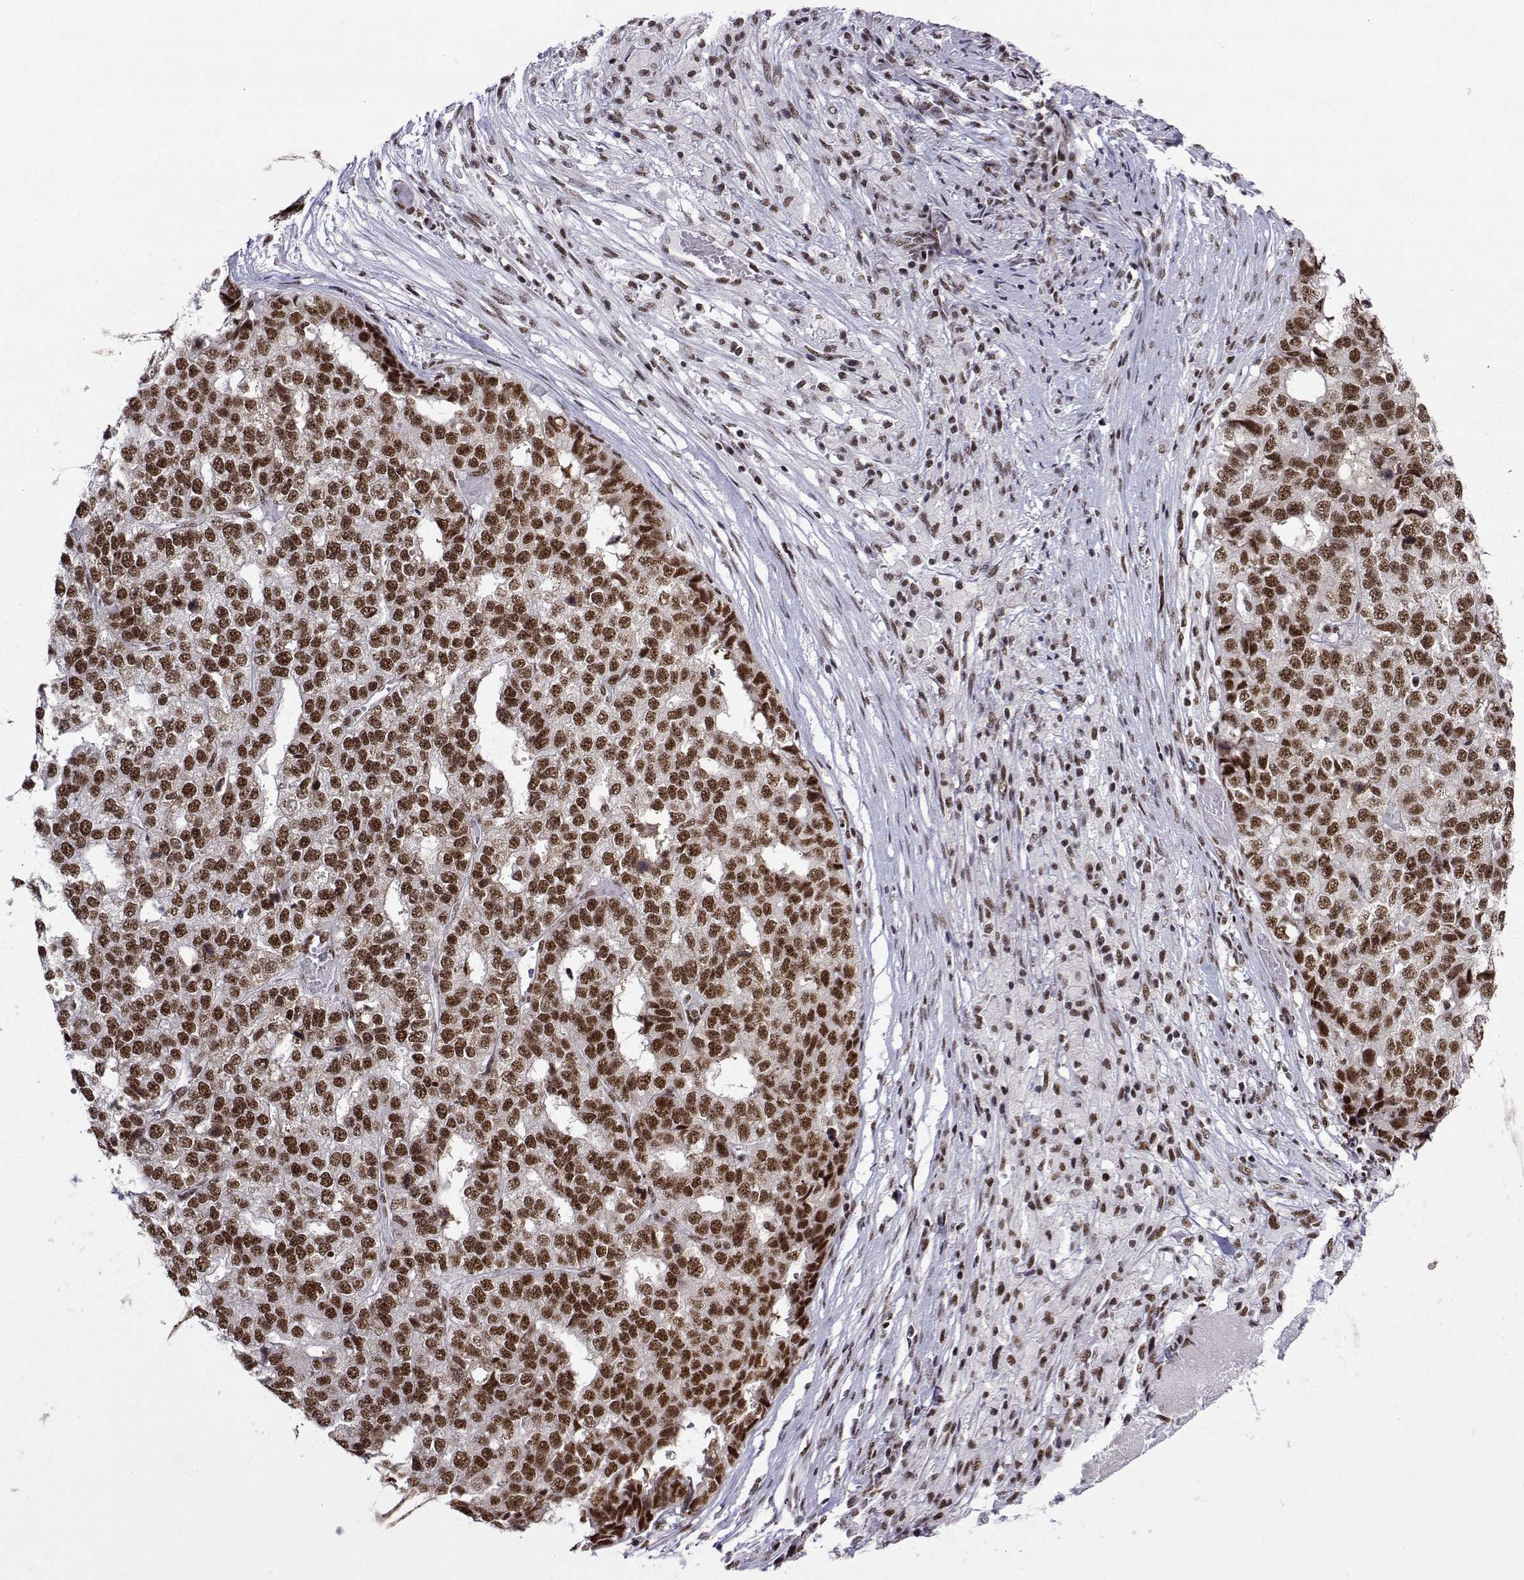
{"staining": {"intensity": "strong", "quantity": "25%-75%", "location": "nuclear"}, "tissue": "stomach cancer", "cell_type": "Tumor cells", "image_type": "cancer", "snomed": [{"axis": "morphology", "description": "Adenocarcinoma, NOS"}, {"axis": "topography", "description": "Stomach"}], "caption": "The image reveals a brown stain indicating the presence of a protein in the nuclear of tumor cells in stomach adenocarcinoma.", "gene": "SNRPB2", "patient": {"sex": "male", "age": 69}}